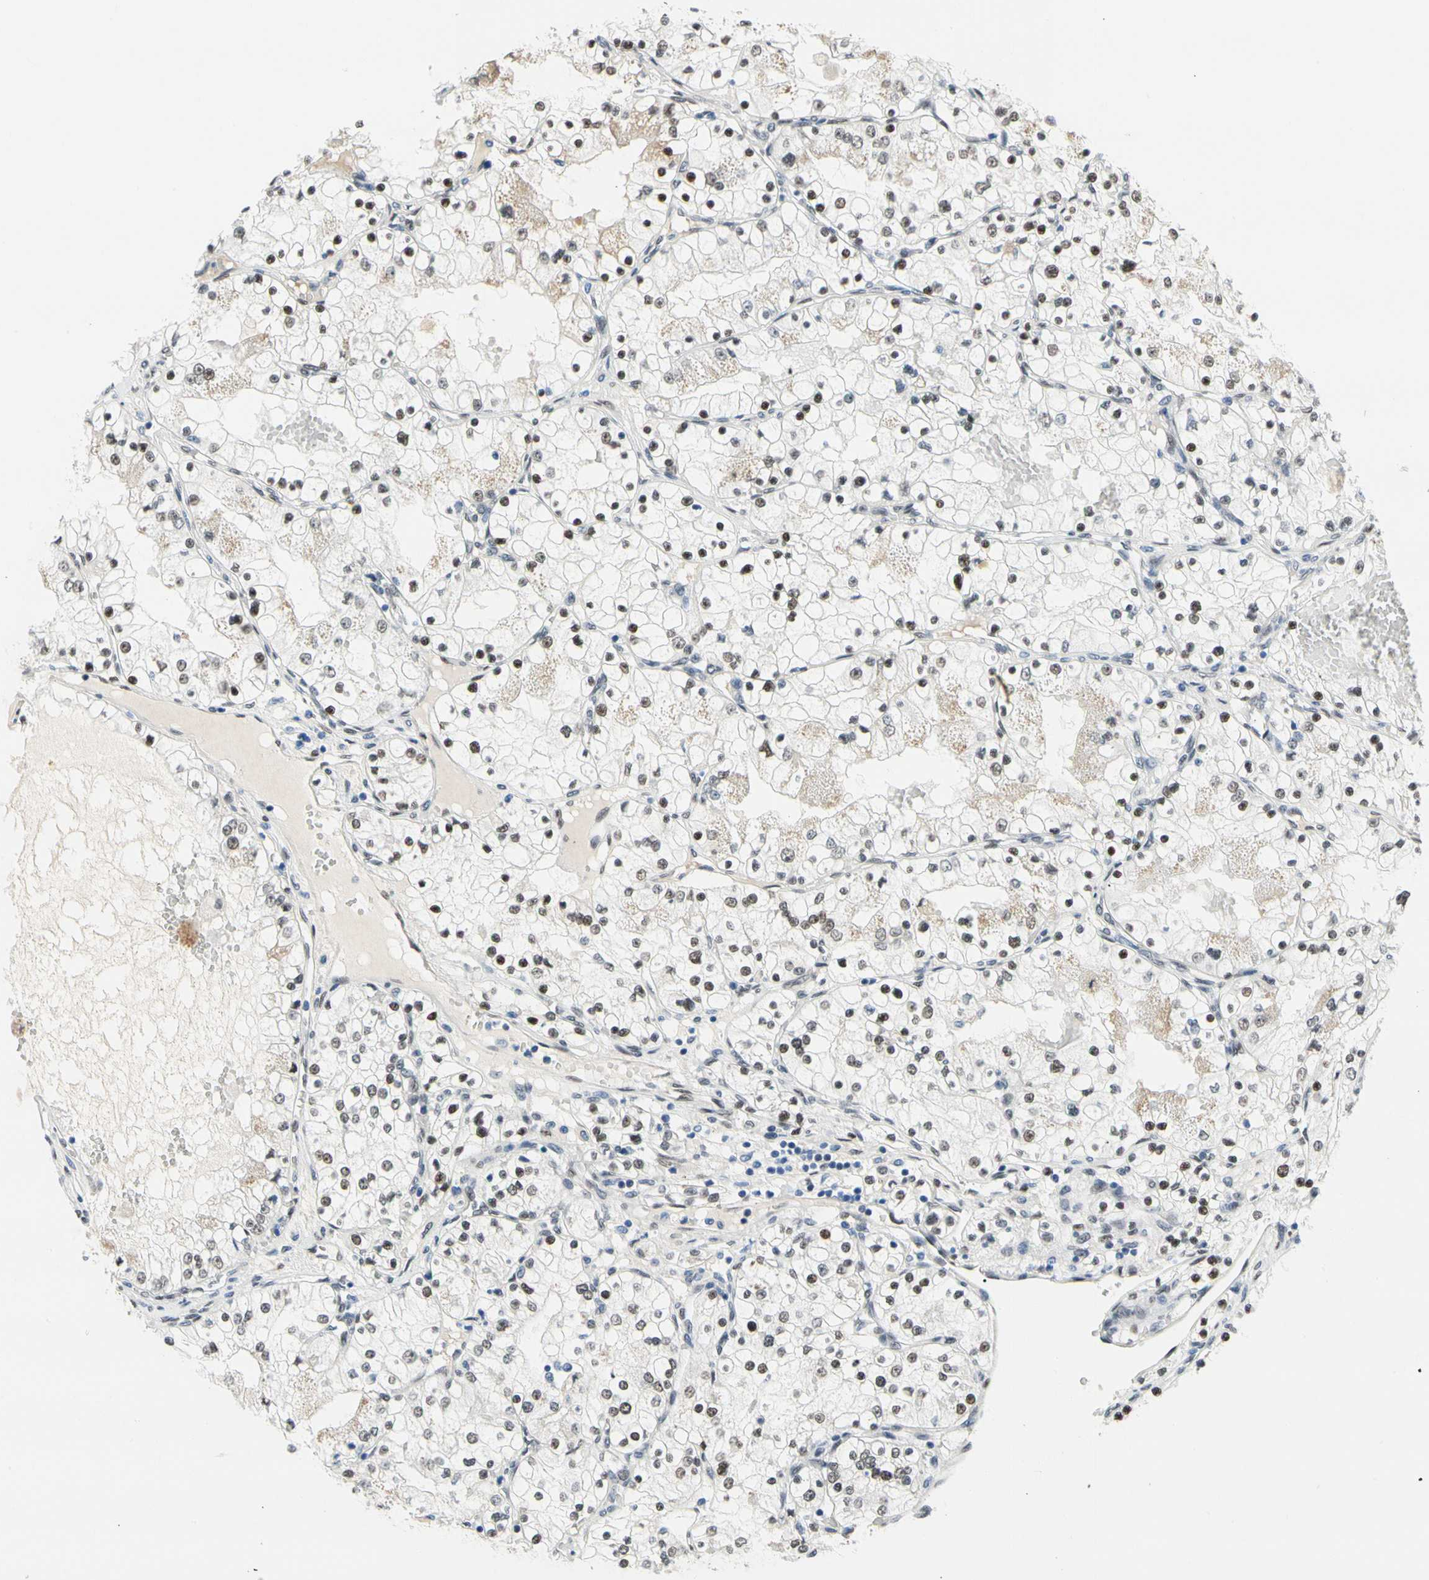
{"staining": {"intensity": "weak", "quantity": ">75%", "location": "nuclear"}, "tissue": "renal cancer", "cell_type": "Tumor cells", "image_type": "cancer", "snomed": [{"axis": "morphology", "description": "Adenocarcinoma, NOS"}, {"axis": "topography", "description": "Kidney"}], "caption": "Immunohistochemical staining of renal cancer demonstrates low levels of weak nuclear protein positivity in approximately >75% of tumor cells.", "gene": "NFIA", "patient": {"sex": "male", "age": 68}}